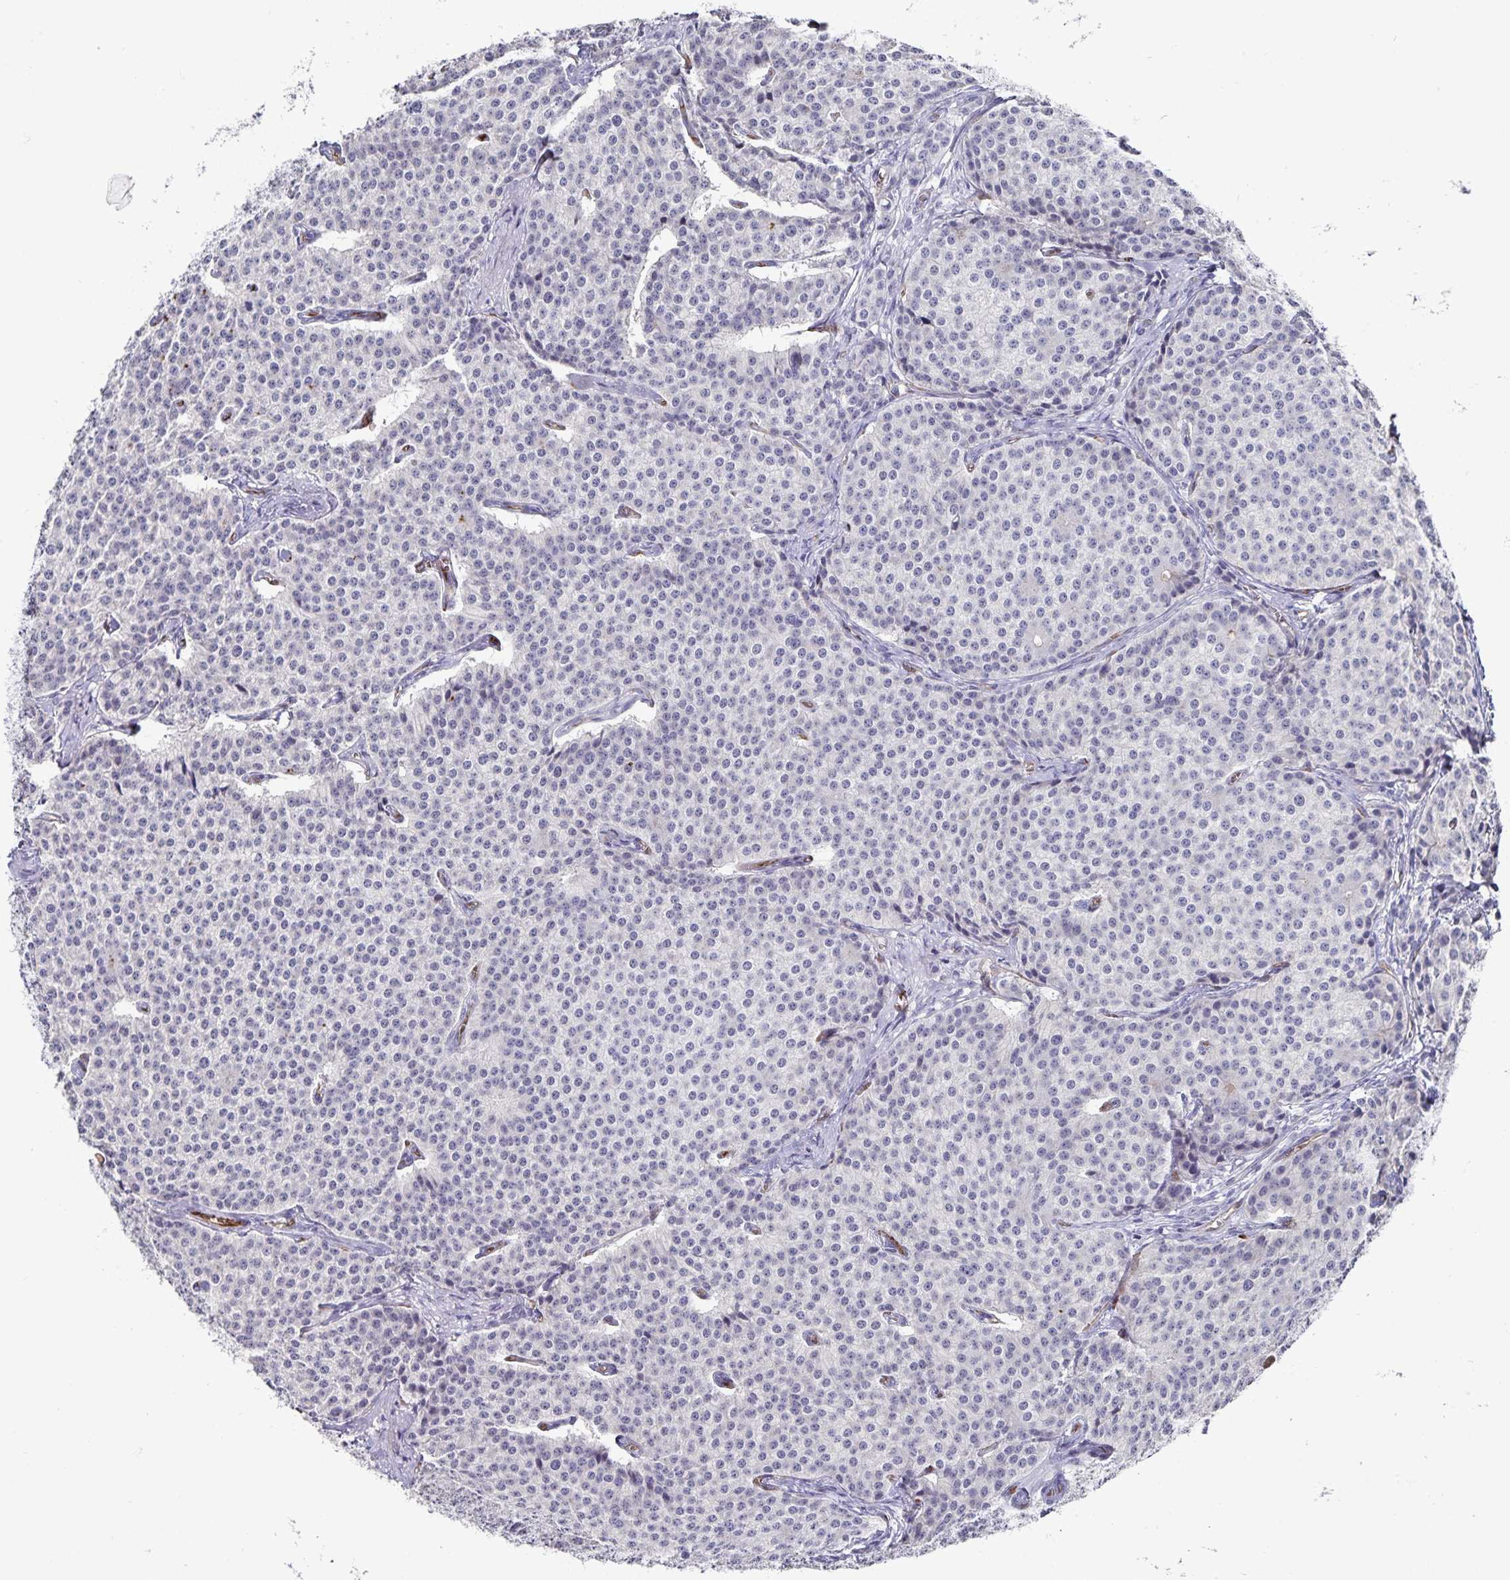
{"staining": {"intensity": "negative", "quantity": "none", "location": "none"}, "tissue": "carcinoid", "cell_type": "Tumor cells", "image_type": "cancer", "snomed": [{"axis": "morphology", "description": "Carcinoid, malignant, NOS"}, {"axis": "topography", "description": "Small intestine"}], "caption": "The IHC micrograph has no significant staining in tumor cells of carcinoid tissue.", "gene": "PODXL", "patient": {"sex": "female", "age": 64}}